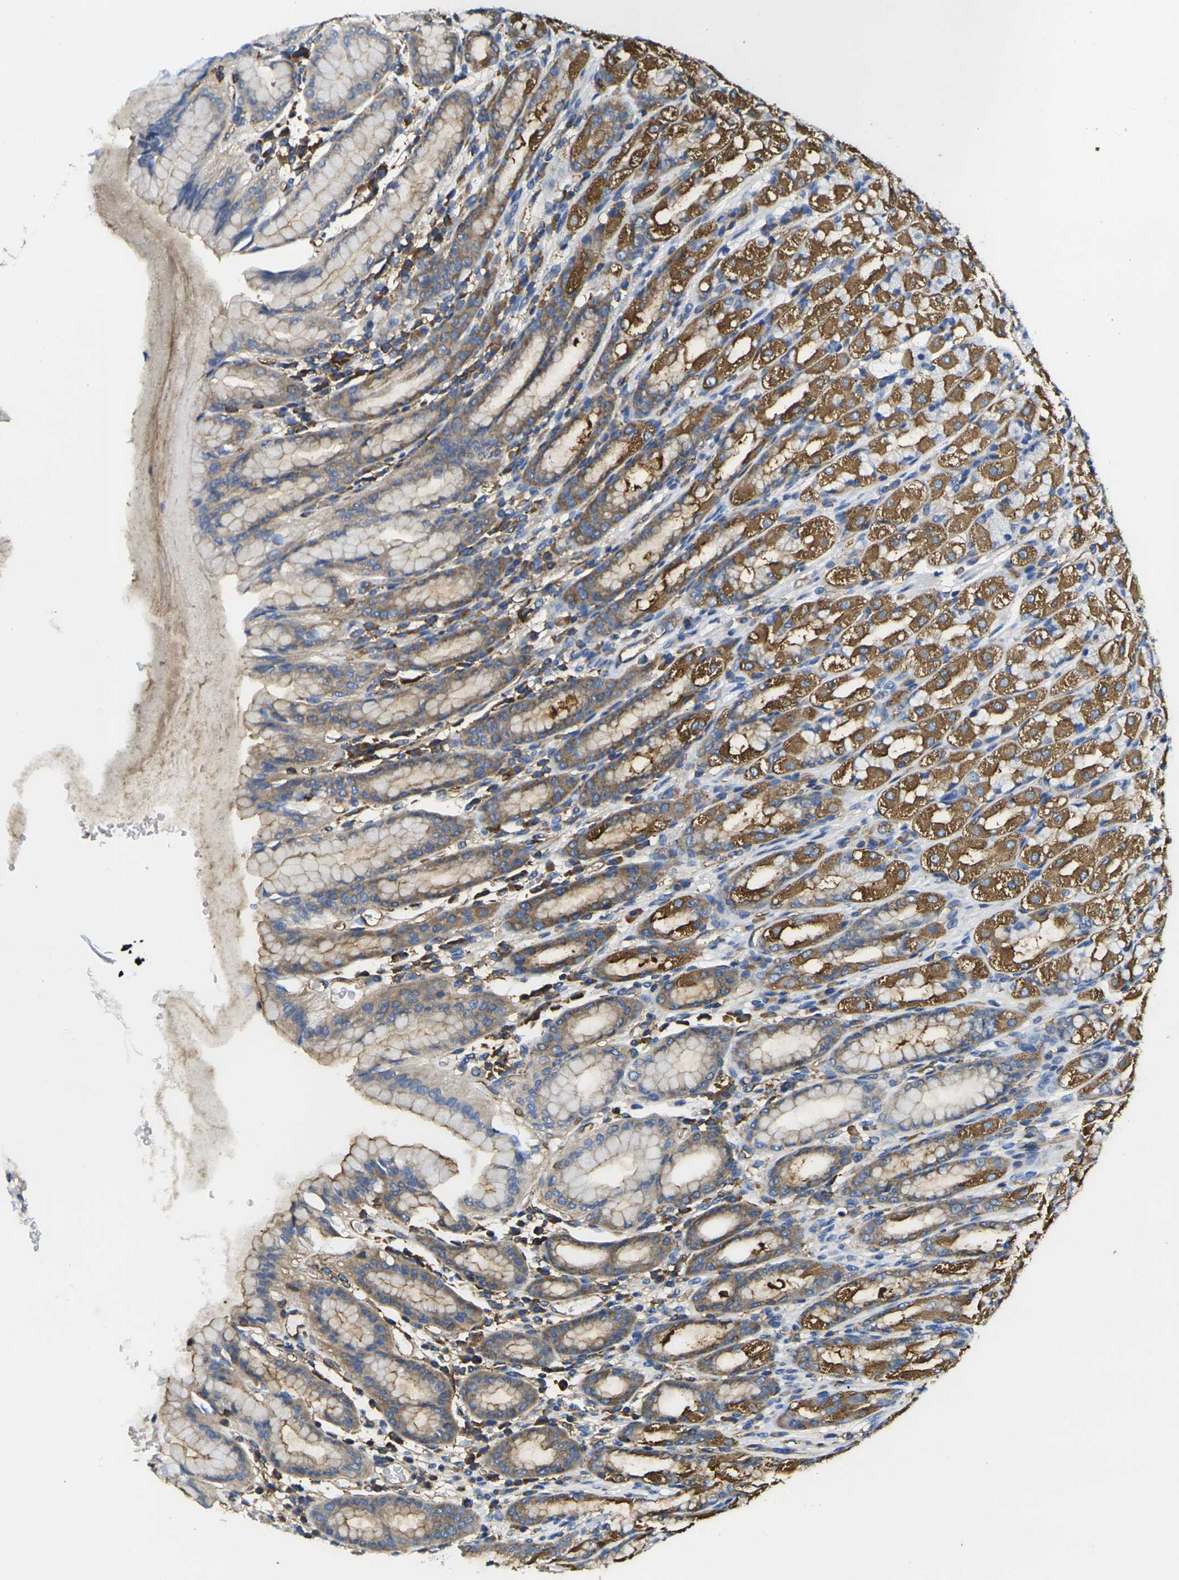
{"staining": {"intensity": "moderate", "quantity": "25%-75%", "location": "cytoplasmic/membranous"}, "tissue": "stomach", "cell_type": "Glandular cells", "image_type": "normal", "snomed": [{"axis": "morphology", "description": "Normal tissue, NOS"}, {"axis": "topography", "description": "Stomach, upper"}], "caption": "Immunohistochemical staining of unremarkable human stomach shows moderate cytoplasmic/membranous protein expression in about 25%-75% of glandular cells.", "gene": "FAM110D", "patient": {"sex": "male", "age": 68}}